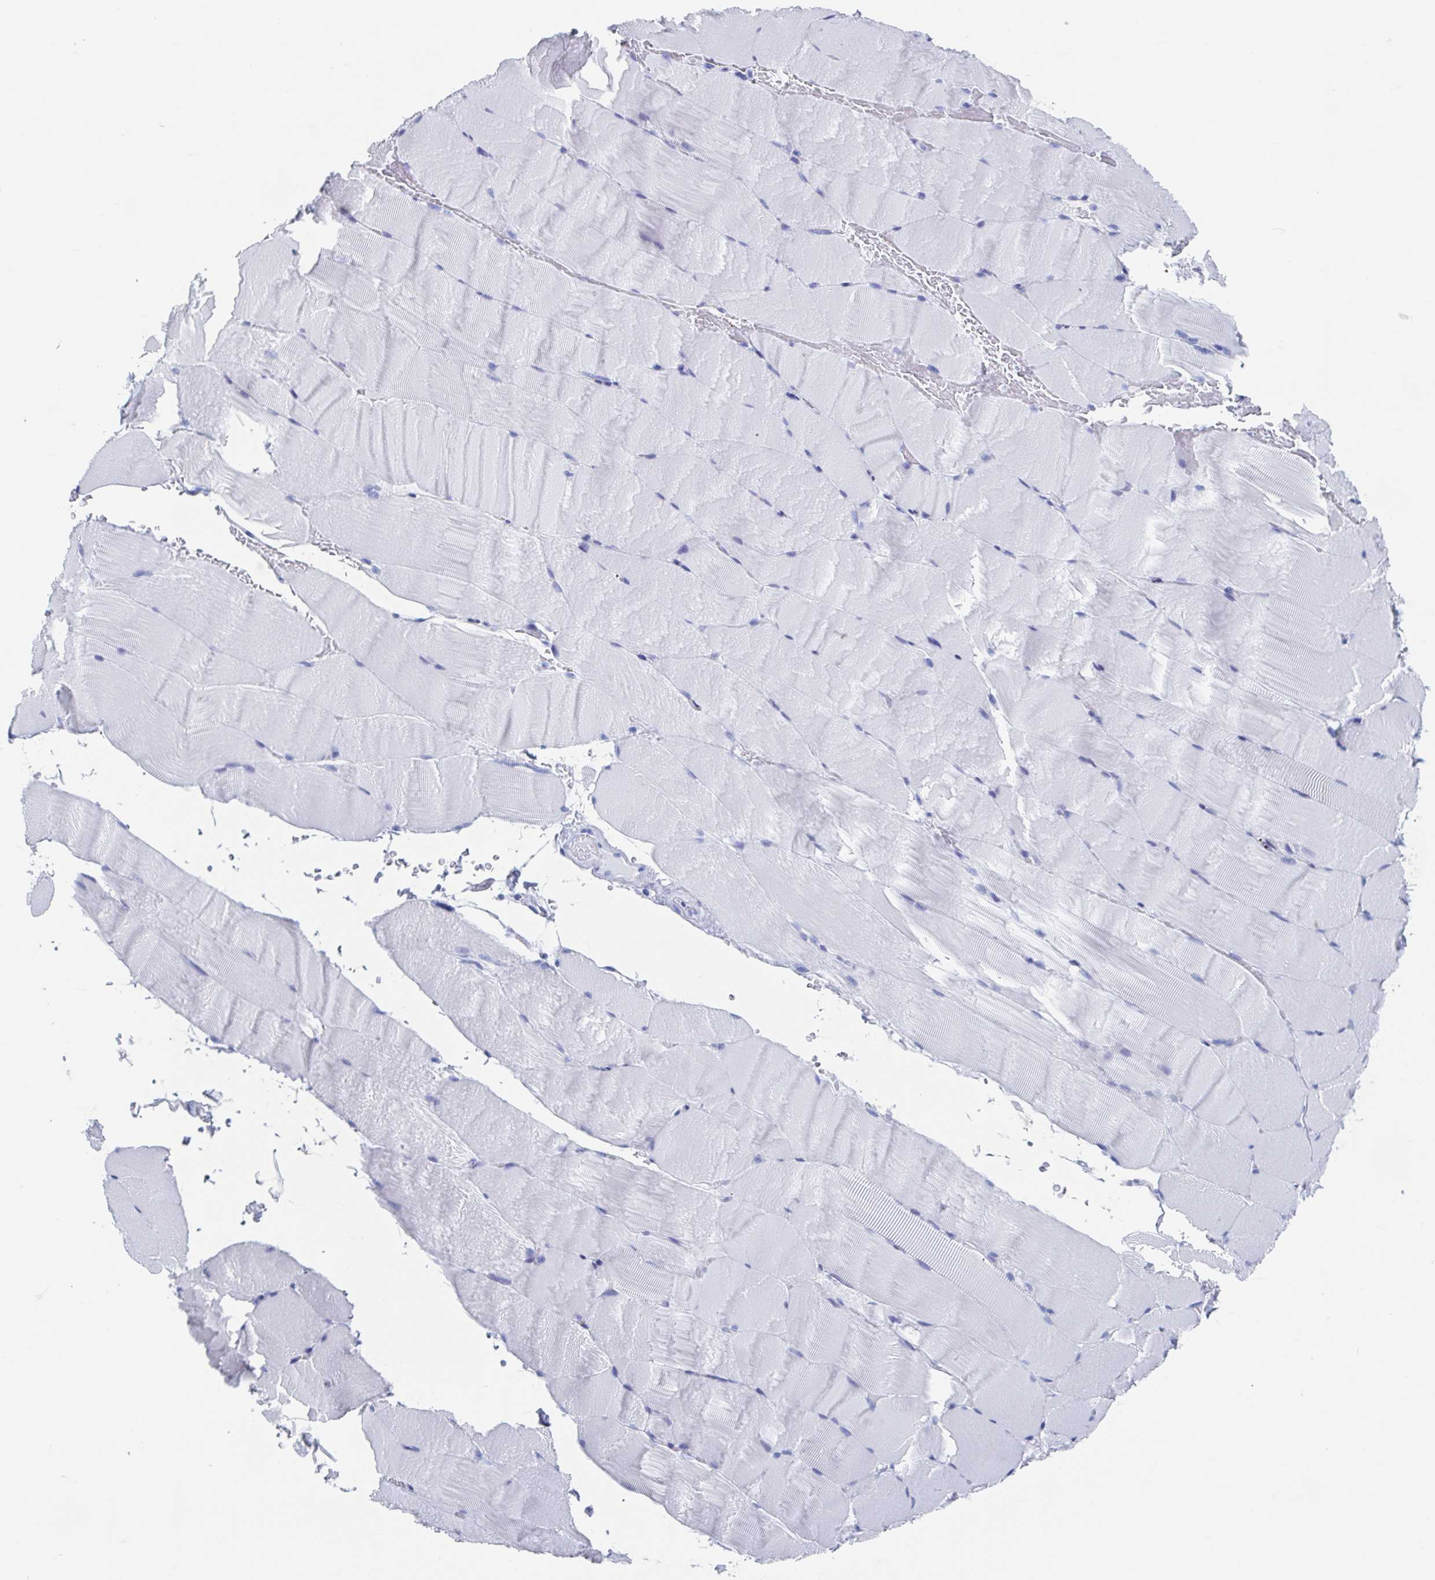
{"staining": {"intensity": "negative", "quantity": "none", "location": "none"}, "tissue": "skeletal muscle", "cell_type": "Myocytes", "image_type": "normal", "snomed": [{"axis": "morphology", "description": "Normal tissue, NOS"}, {"axis": "topography", "description": "Skeletal muscle"}], "caption": "IHC of benign human skeletal muscle reveals no positivity in myocytes. (DAB immunohistochemistry with hematoxylin counter stain).", "gene": "C10orf53", "patient": {"sex": "female", "age": 37}}